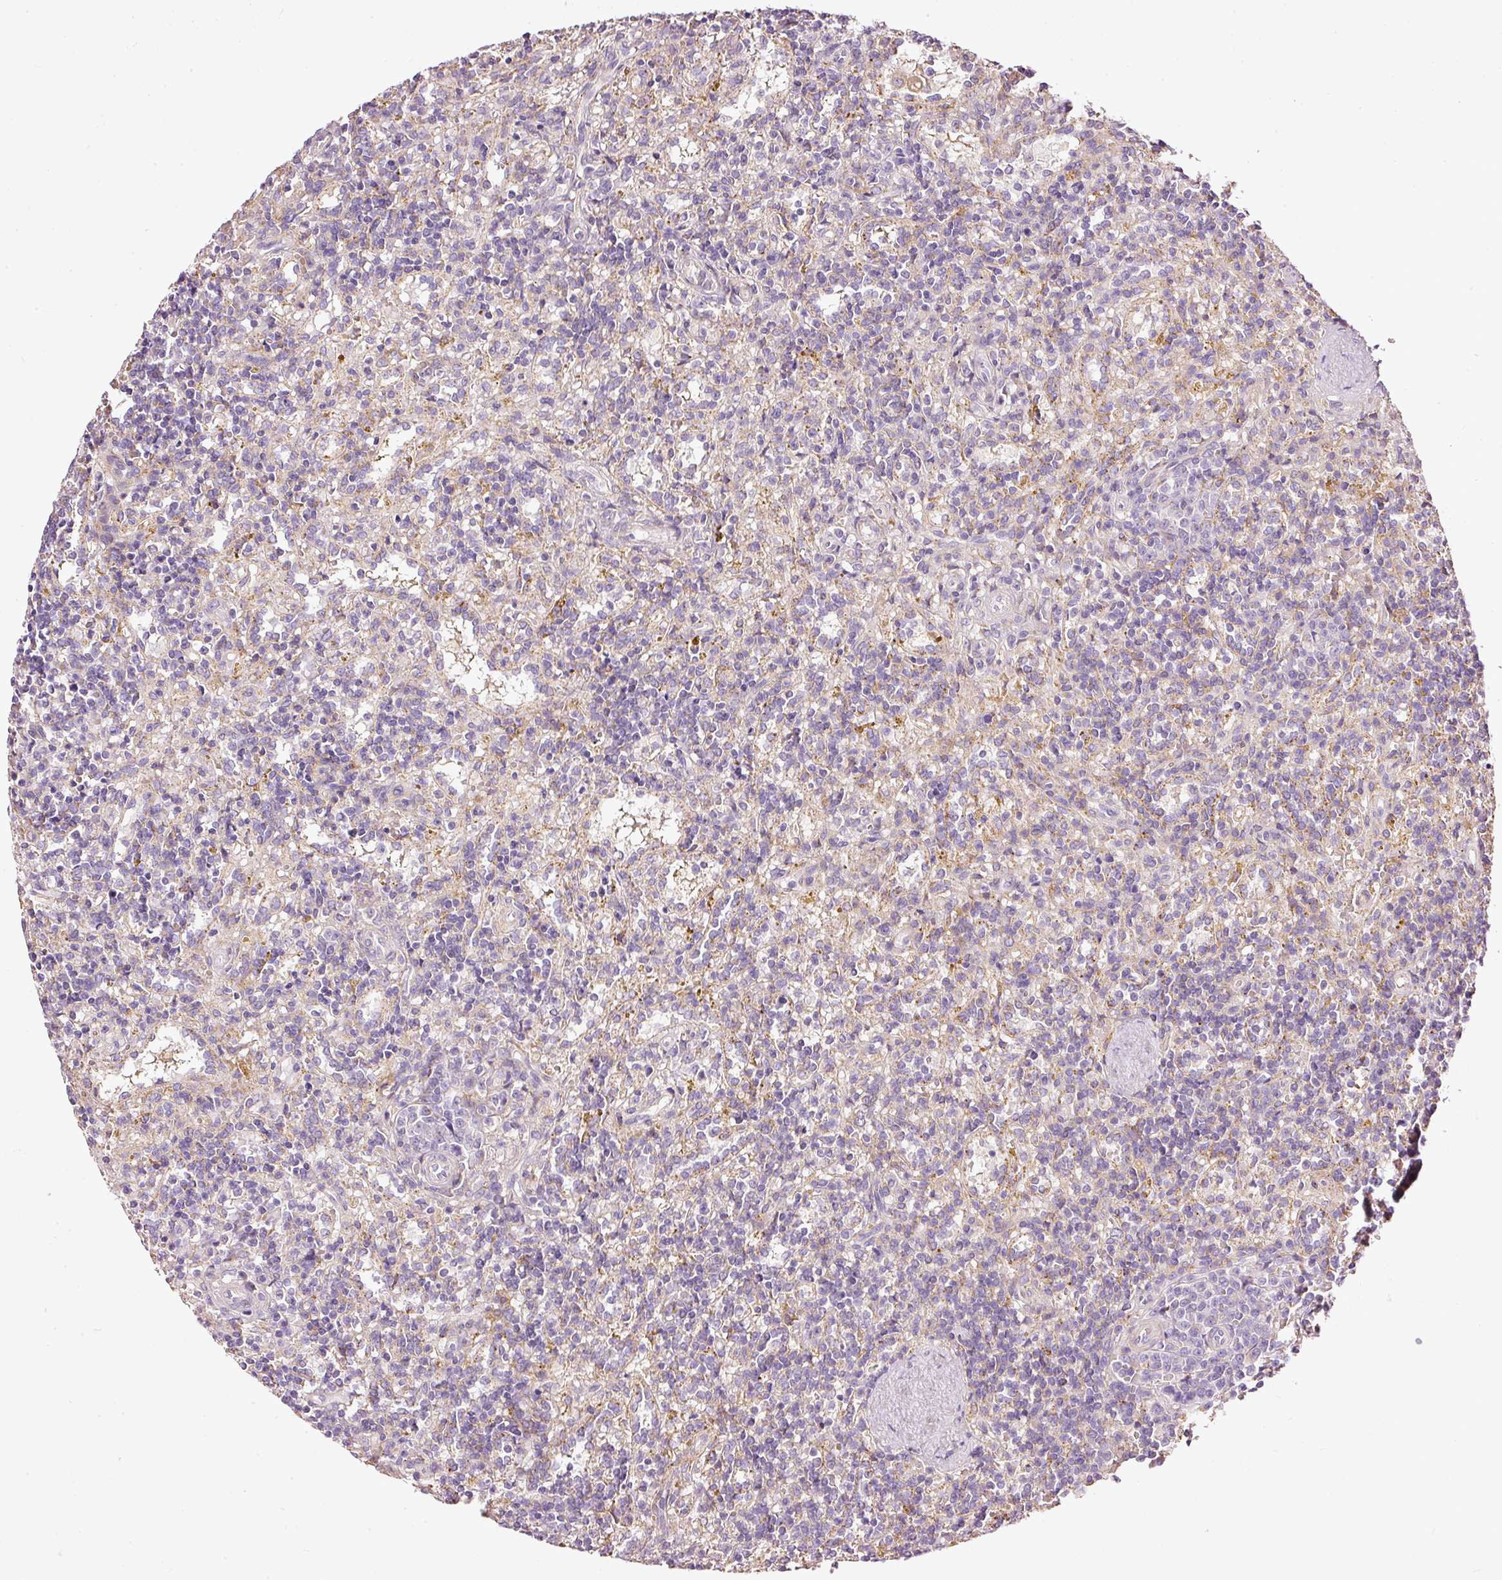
{"staining": {"intensity": "negative", "quantity": "none", "location": "none"}, "tissue": "lymphoma", "cell_type": "Tumor cells", "image_type": "cancer", "snomed": [{"axis": "morphology", "description": "Malignant lymphoma, non-Hodgkin's type, Low grade"}, {"axis": "topography", "description": "Spleen"}], "caption": "Low-grade malignant lymphoma, non-Hodgkin's type was stained to show a protein in brown. There is no significant positivity in tumor cells.", "gene": "PAQR9", "patient": {"sex": "male", "age": 67}}